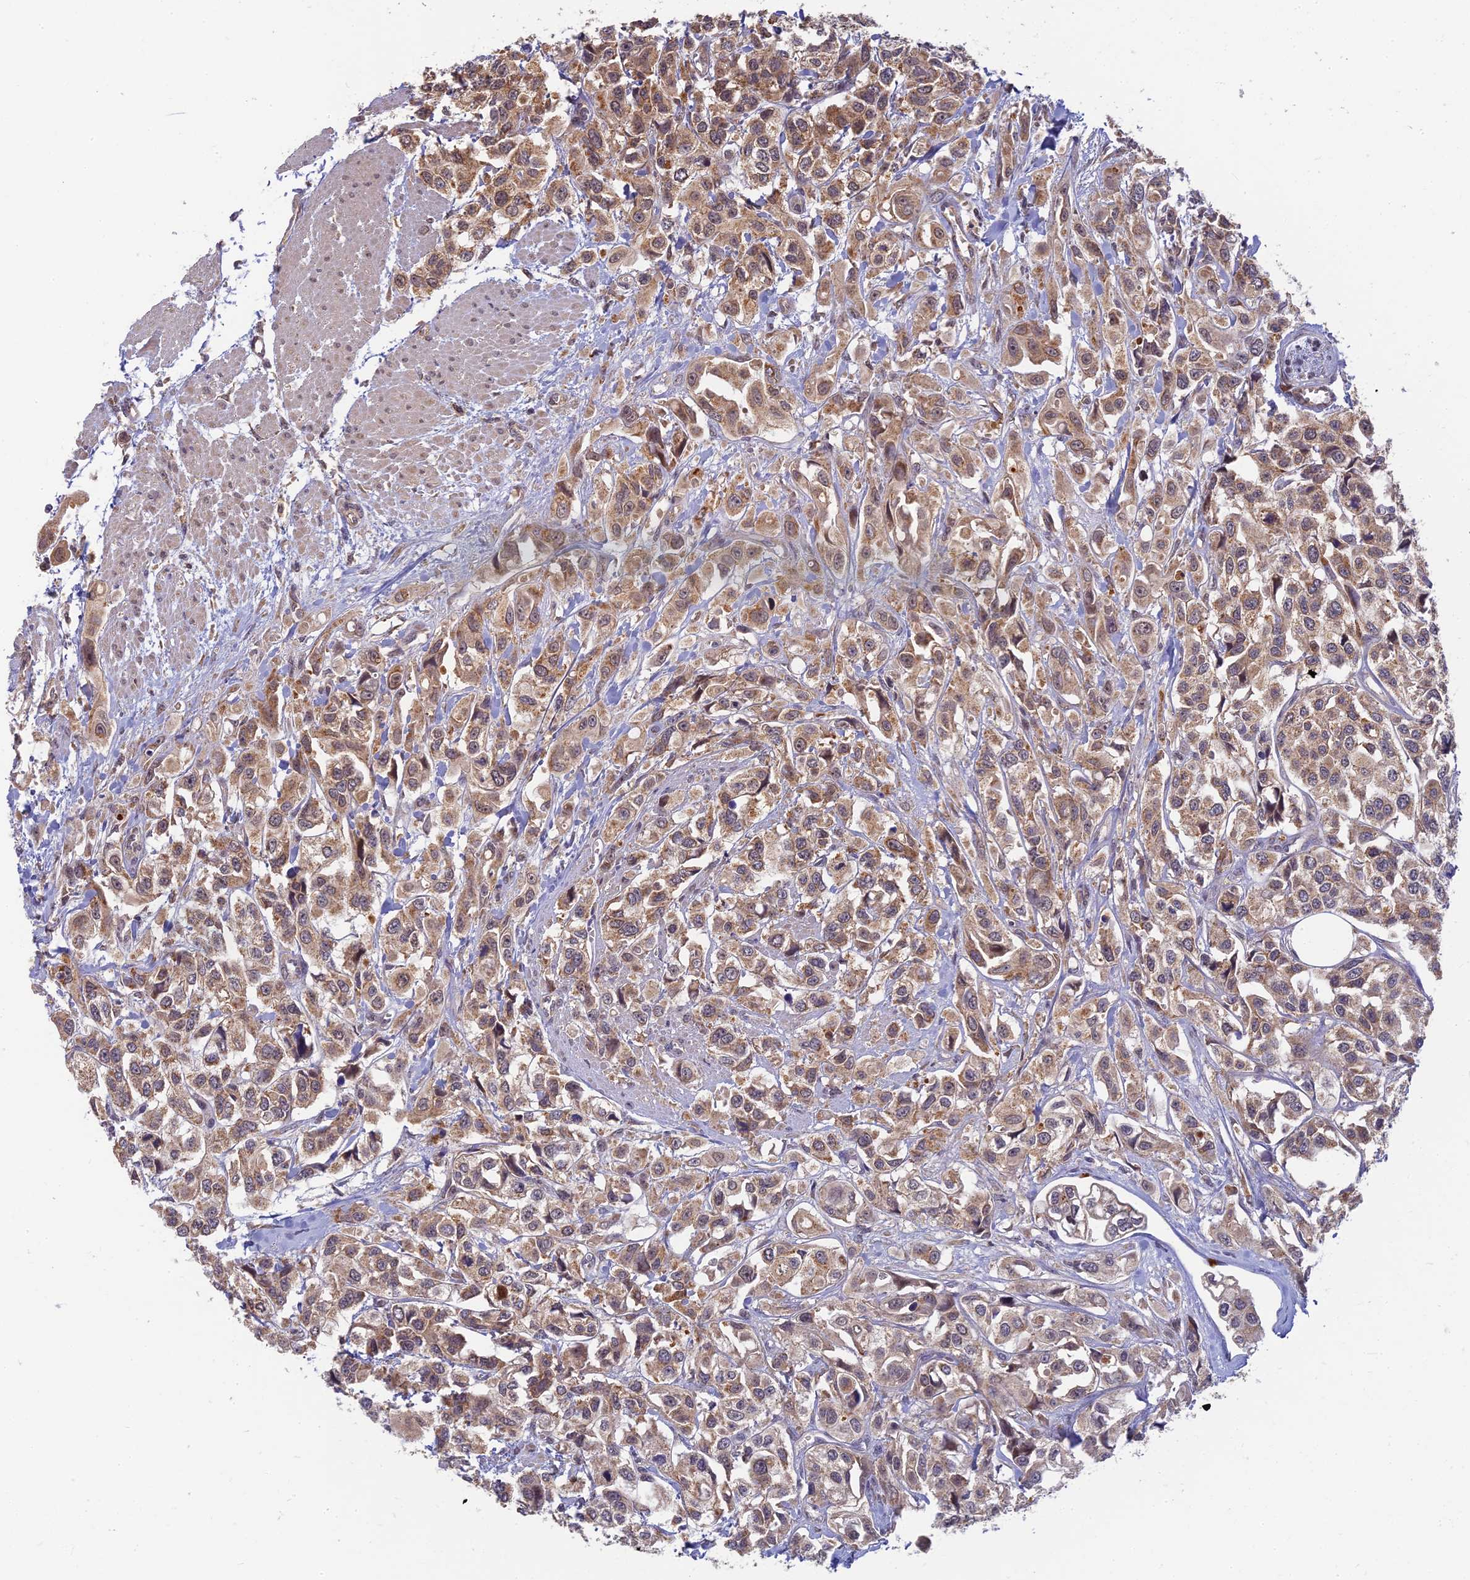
{"staining": {"intensity": "moderate", "quantity": ">75%", "location": "cytoplasmic/membranous"}, "tissue": "urothelial cancer", "cell_type": "Tumor cells", "image_type": "cancer", "snomed": [{"axis": "morphology", "description": "Urothelial carcinoma, High grade"}, {"axis": "topography", "description": "Urinary bladder"}], "caption": "High-power microscopy captured an immunohistochemistry histopathology image of urothelial cancer, revealing moderate cytoplasmic/membranous staining in about >75% of tumor cells.", "gene": "RGL3", "patient": {"sex": "male", "age": 67}}